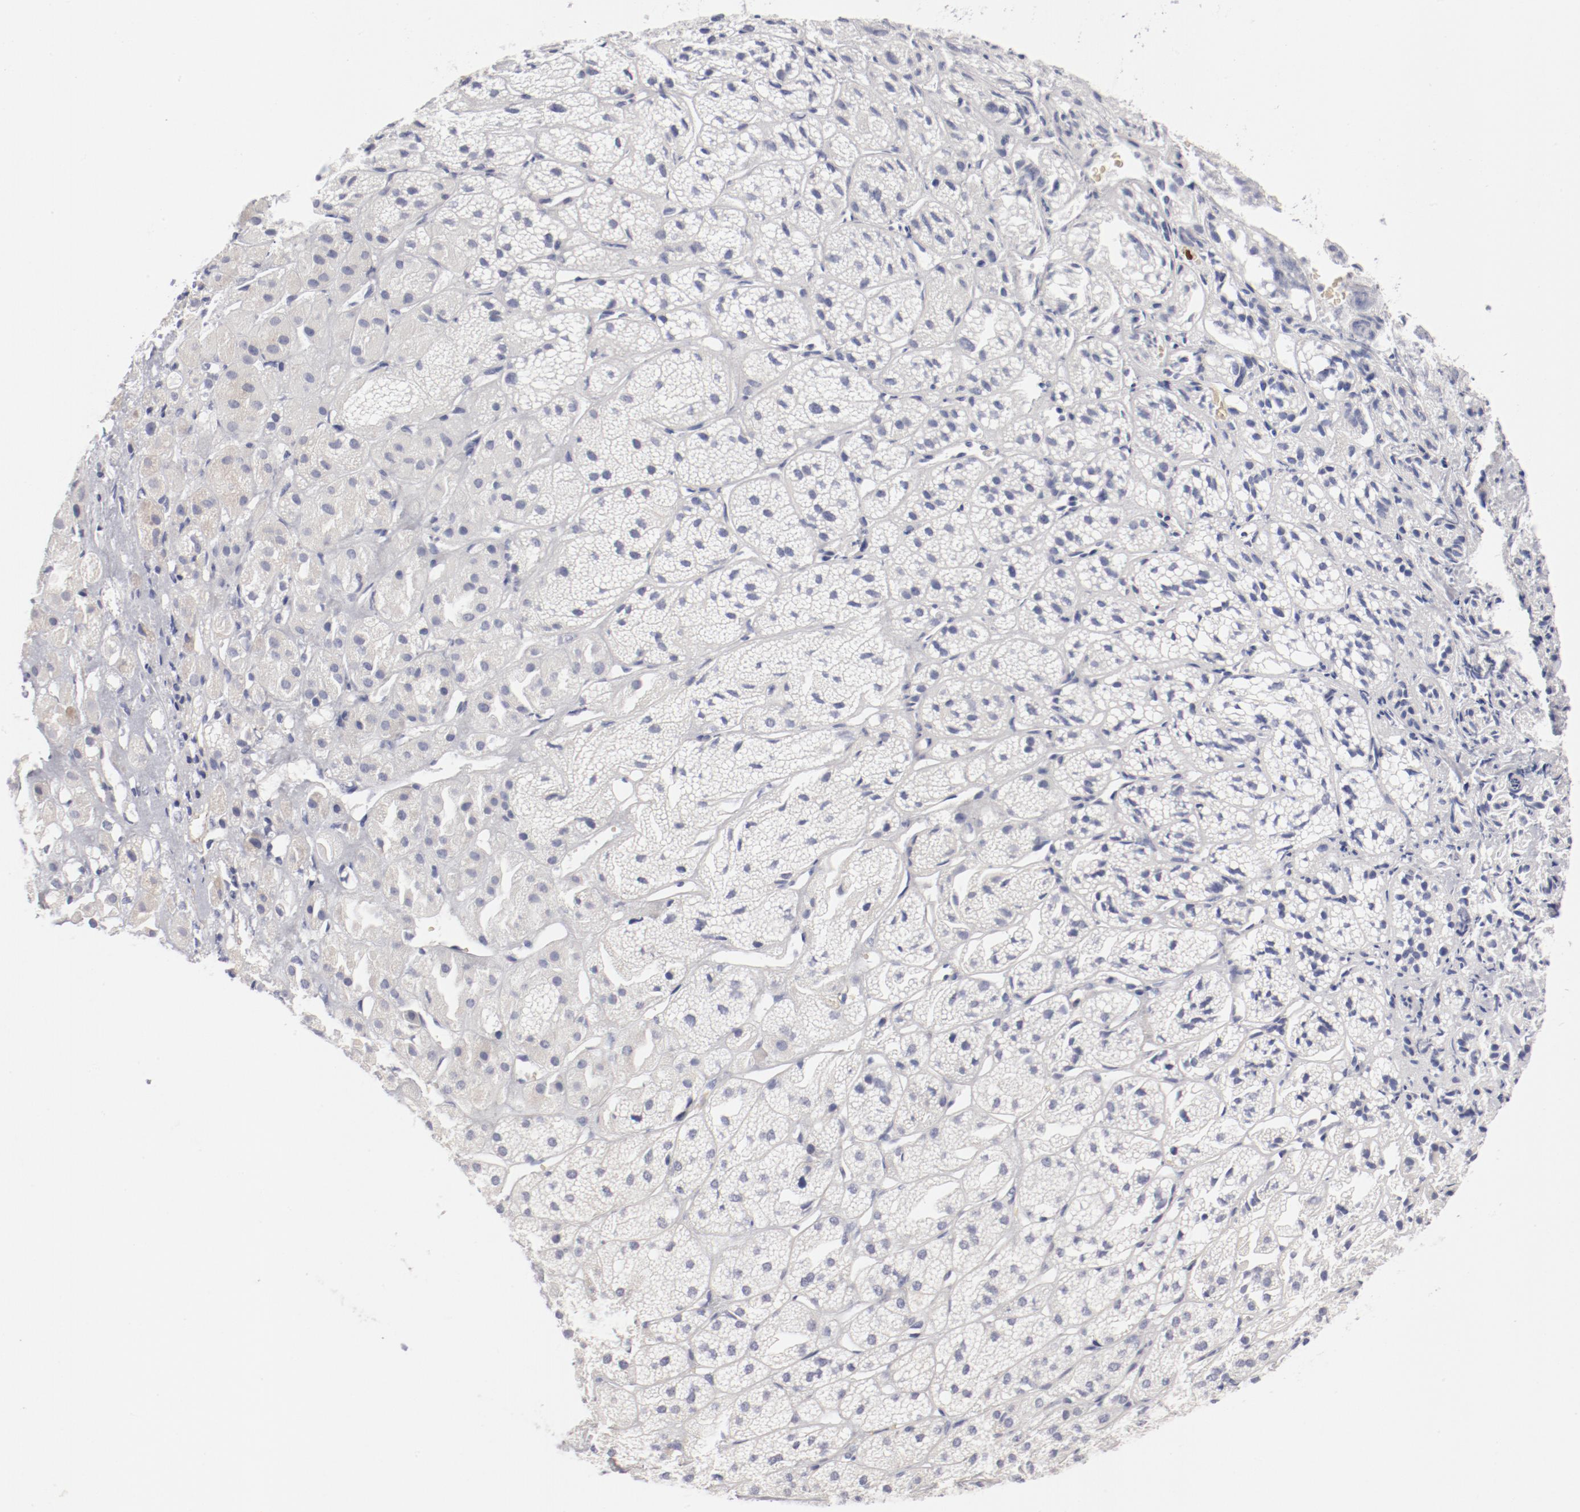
{"staining": {"intensity": "negative", "quantity": "none", "location": "none"}, "tissue": "adrenal gland", "cell_type": "Glandular cells", "image_type": "normal", "snomed": [{"axis": "morphology", "description": "Normal tissue, NOS"}, {"axis": "topography", "description": "Adrenal gland"}], "caption": "Protein analysis of normal adrenal gland shows no significant expression in glandular cells. (DAB (3,3'-diaminobenzidine) immunohistochemistry visualized using brightfield microscopy, high magnification).", "gene": "LAX1", "patient": {"sex": "female", "age": 71}}